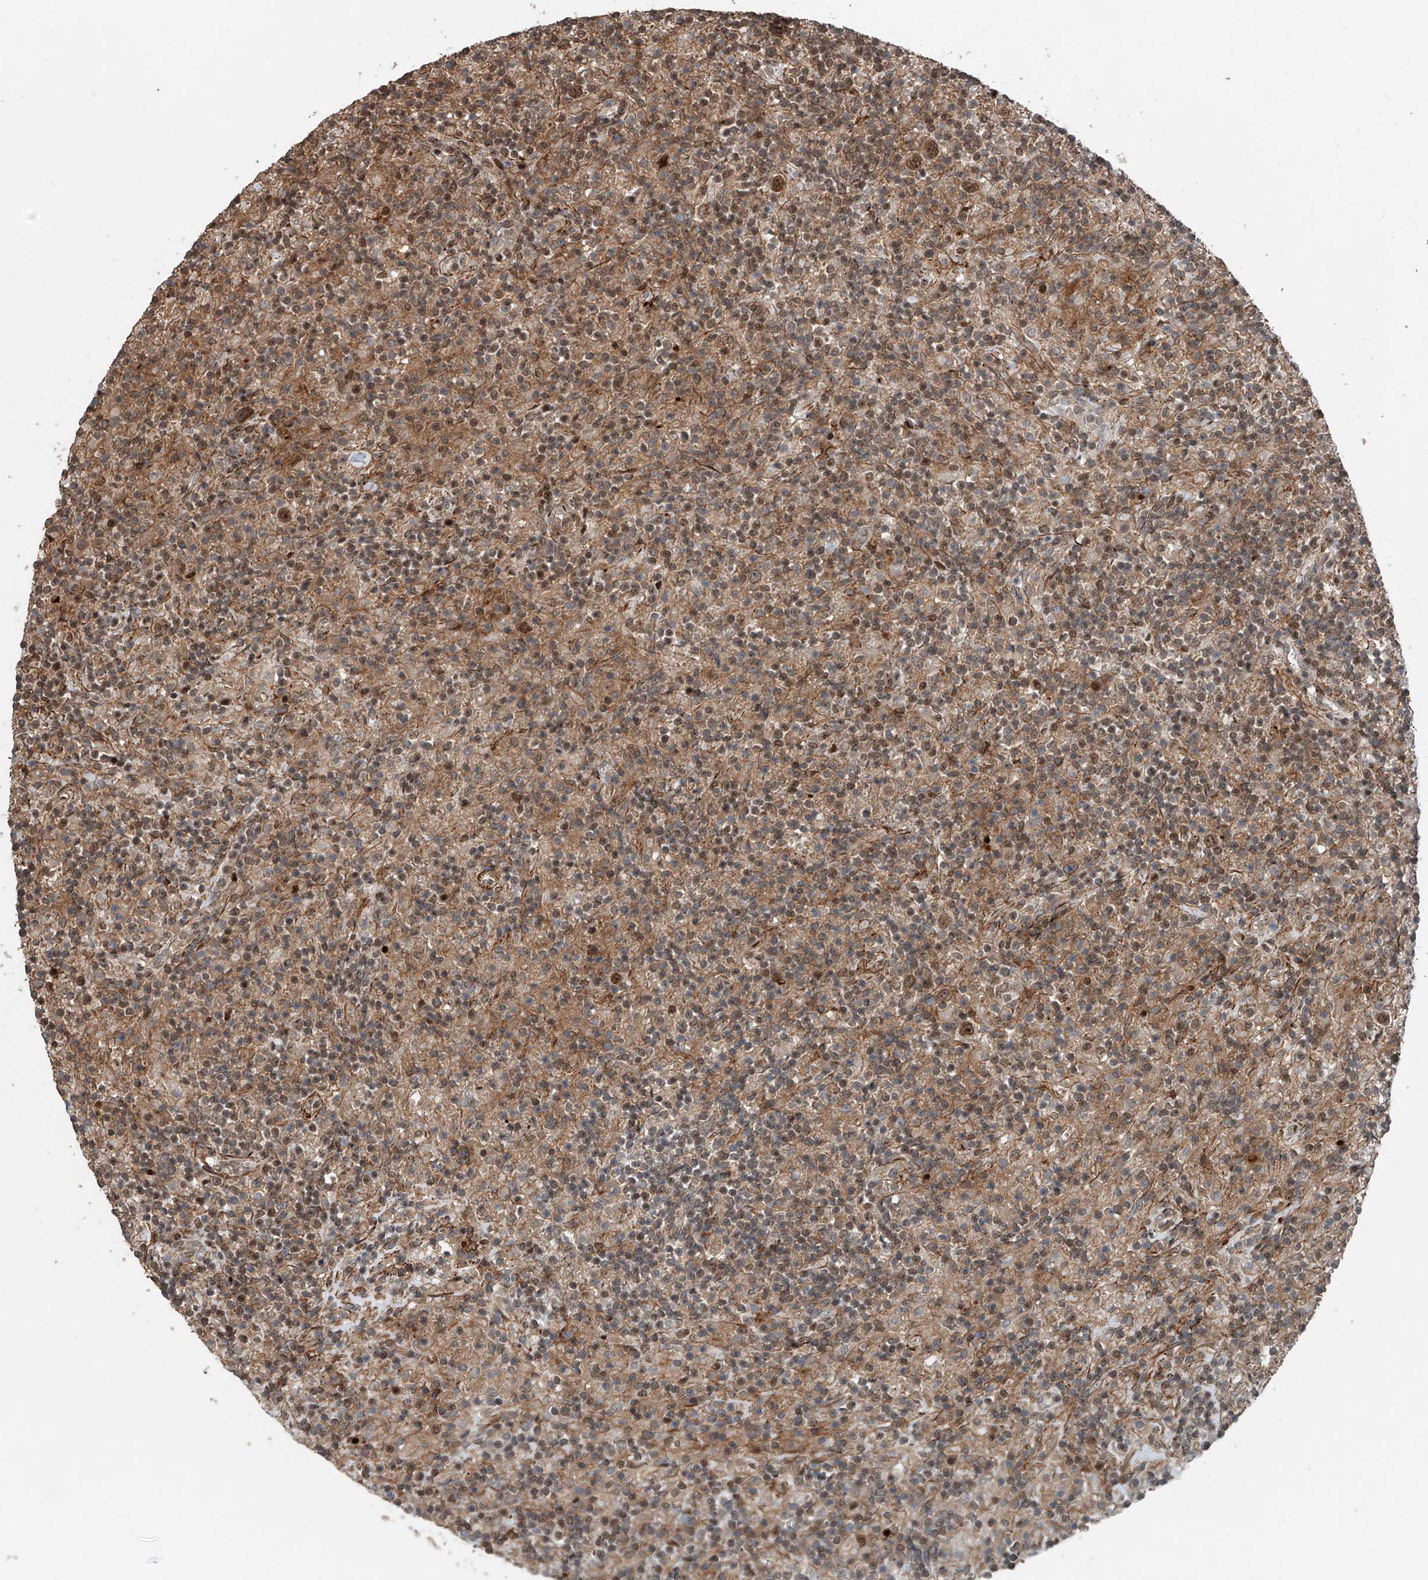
{"staining": {"intensity": "moderate", "quantity": ">75%", "location": "cytoplasmic/membranous,nuclear"}, "tissue": "lymphoma", "cell_type": "Tumor cells", "image_type": "cancer", "snomed": [{"axis": "morphology", "description": "Hodgkin's disease, NOS"}, {"axis": "topography", "description": "Lymph node"}], "caption": "Tumor cells exhibit medium levels of moderate cytoplasmic/membranous and nuclear expression in approximately >75% of cells in lymphoma.", "gene": "SDE2", "patient": {"sex": "male", "age": 70}}